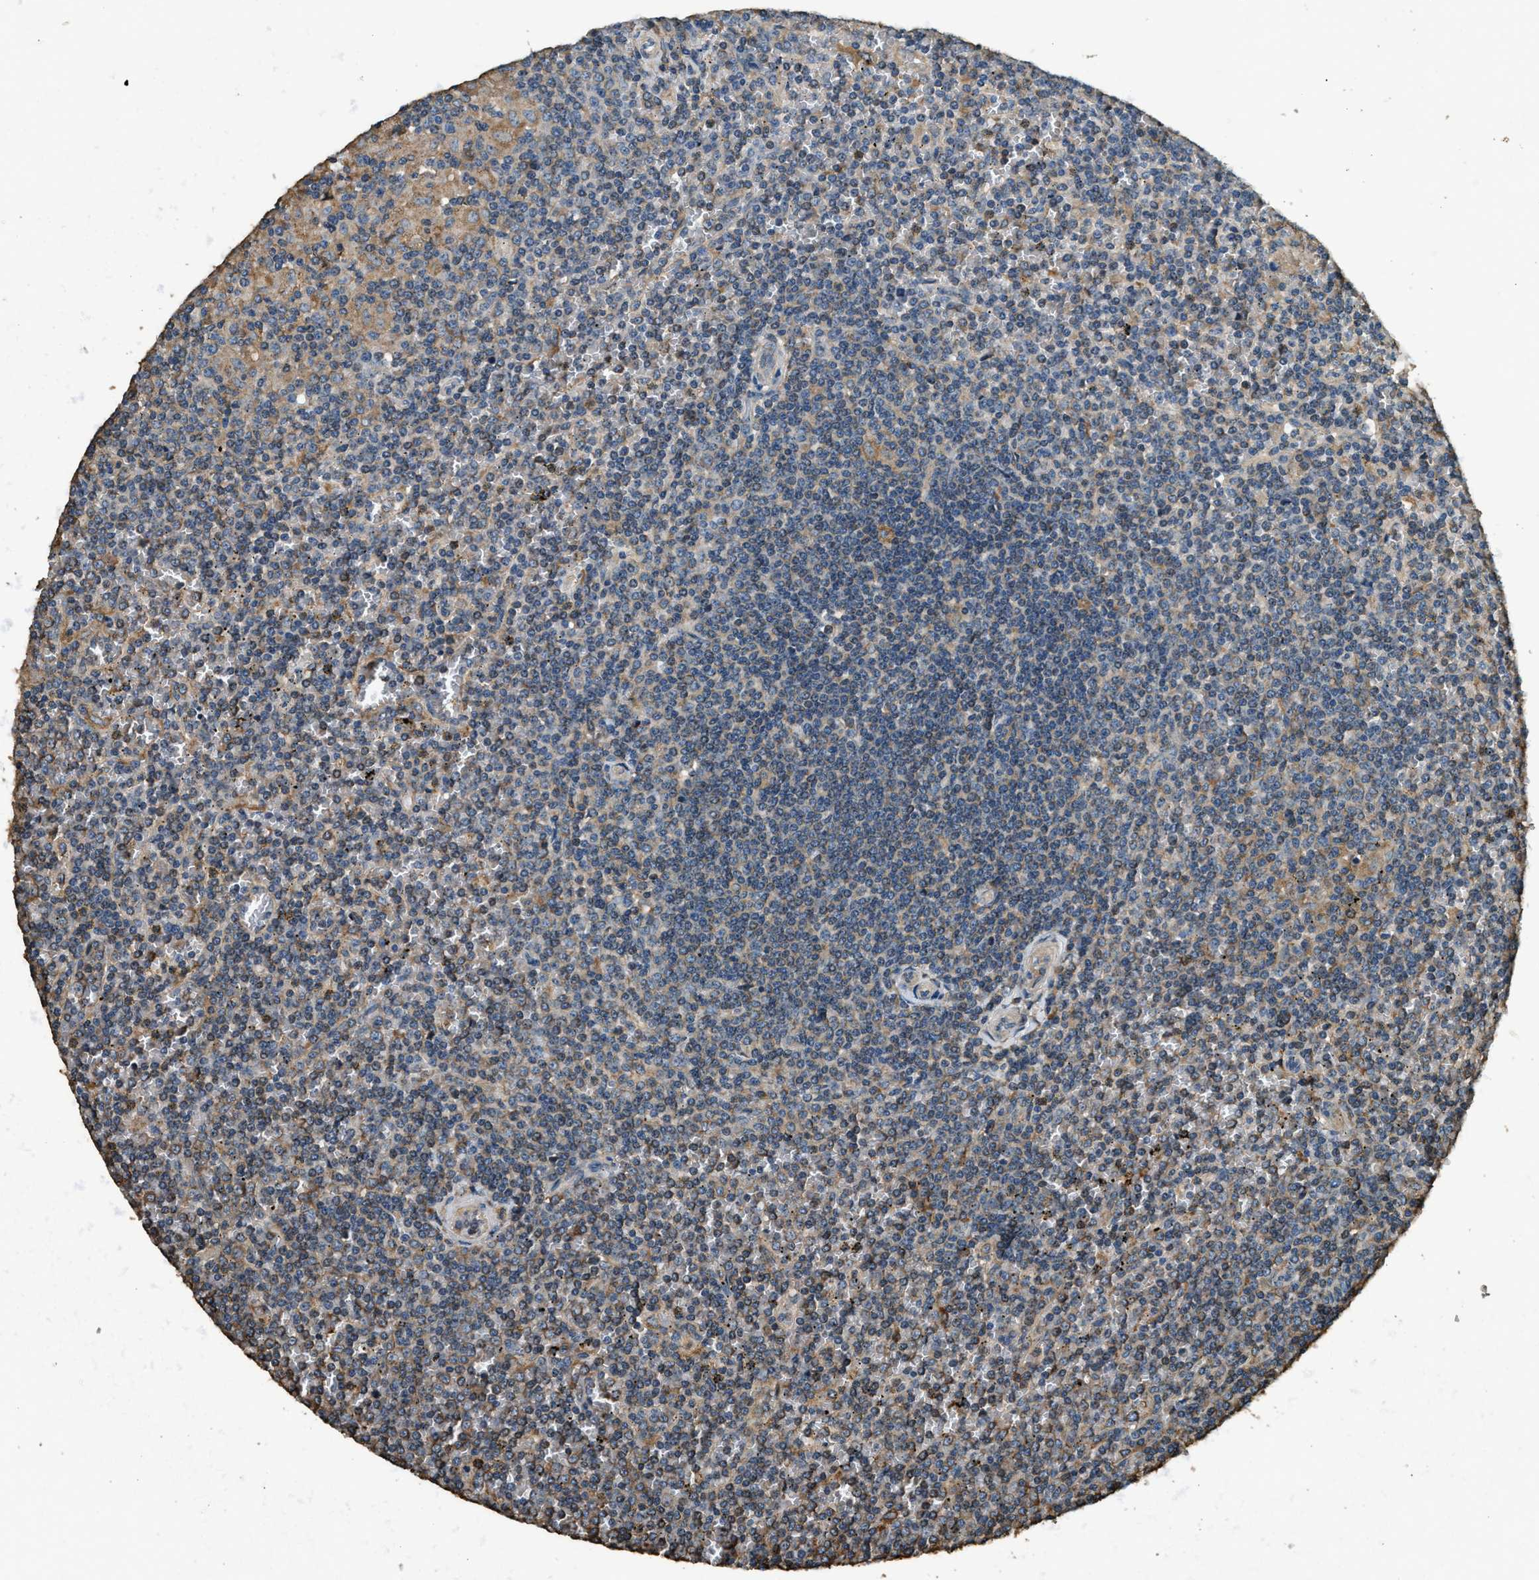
{"staining": {"intensity": "moderate", "quantity": "<25%", "location": "cytoplasmic/membranous"}, "tissue": "lymphoma", "cell_type": "Tumor cells", "image_type": "cancer", "snomed": [{"axis": "morphology", "description": "Malignant lymphoma, non-Hodgkin's type, Low grade"}, {"axis": "topography", "description": "Spleen"}], "caption": "About <25% of tumor cells in human lymphoma demonstrate moderate cytoplasmic/membranous protein expression as visualized by brown immunohistochemical staining.", "gene": "ERGIC1", "patient": {"sex": "female", "age": 19}}